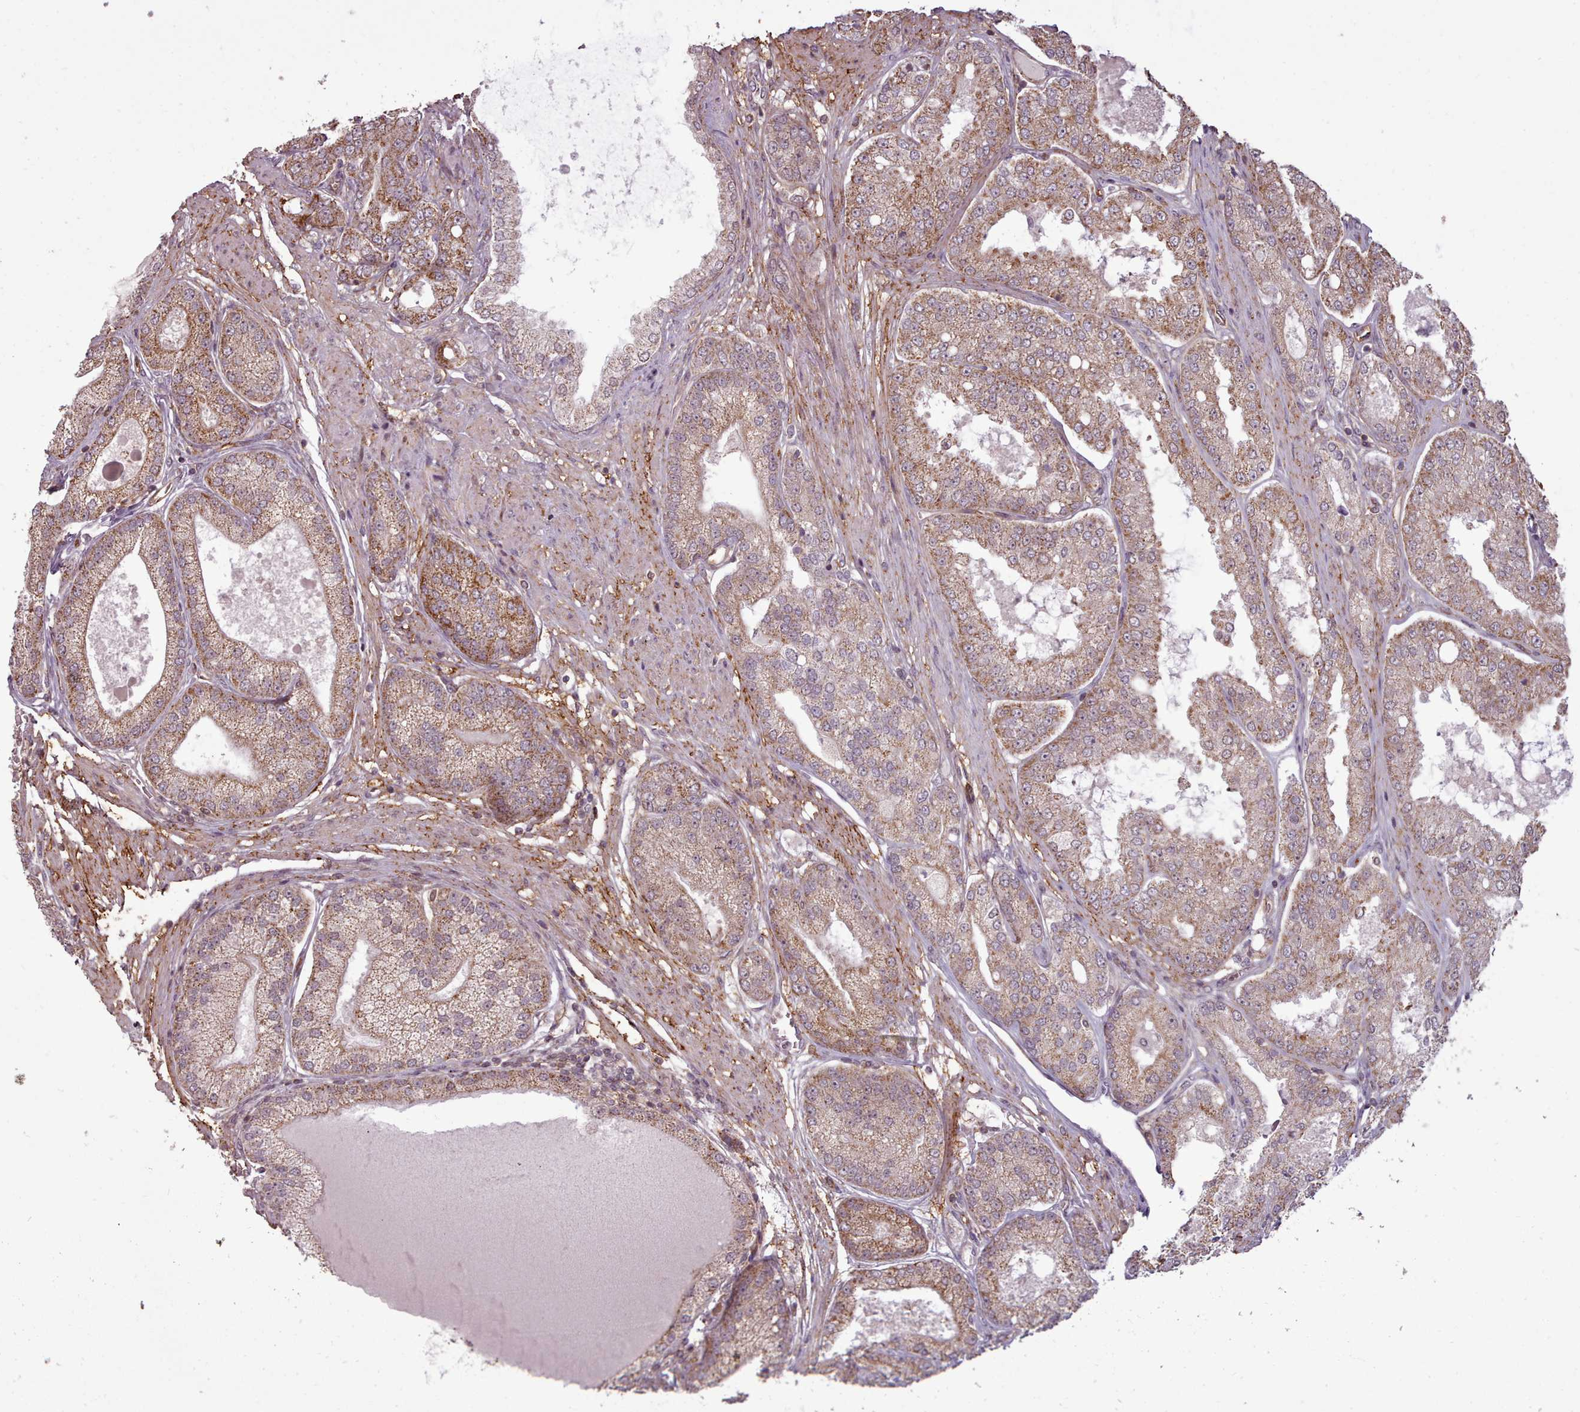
{"staining": {"intensity": "moderate", "quantity": ">75%", "location": "nuclear"}, "tissue": "prostate cancer", "cell_type": "Tumor cells", "image_type": "cancer", "snomed": [{"axis": "morphology", "description": "Adenocarcinoma, High grade"}, {"axis": "topography", "description": "Prostate"}], "caption": "Immunohistochemistry (IHC) (DAB) staining of adenocarcinoma (high-grade) (prostate) shows moderate nuclear protein staining in about >75% of tumor cells. The staining is performed using DAB brown chromogen to label protein expression. The nuclei are counter-stained blue using hematoxylin.", "gene": "ZMYM4", "patient": {"sex": "male", "age": 71}}